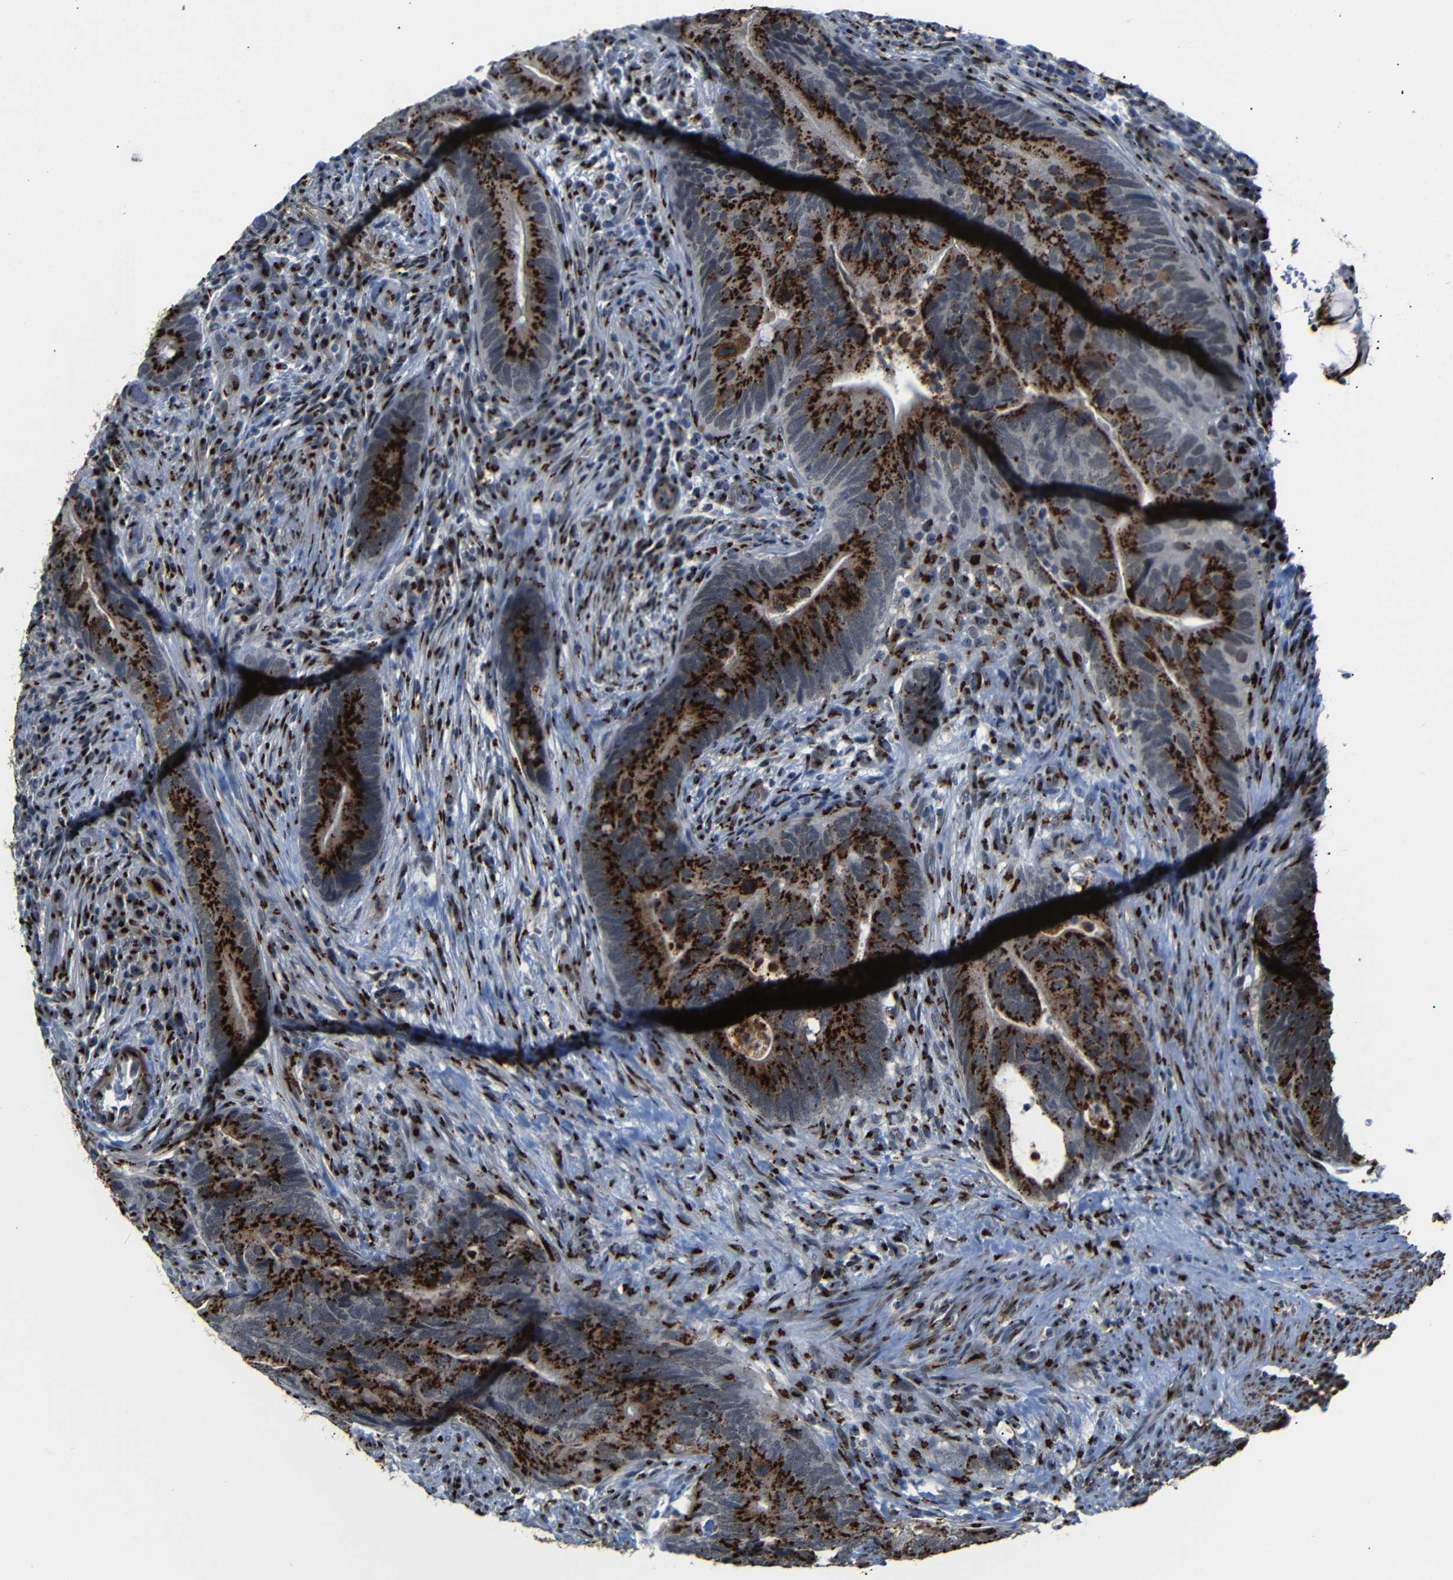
{"staining": {"intensity": "strong", "quantity": ">75%", "location": "cytoplasmic/membranous"}, "tissue": "colorectal cancer", "cell_type": "Tumor cells", "image_type": "cancer", "snomed": [{"axis": "morphology", "description": "Normal tissue, NOS"}, {"axis": "morphology", "description": "Adenocarcinoma, NOS"}, {"axis": "topography", "description": "Colon"}], "caption": "Human colorectal cancer (adenocarcinoma) stained for a protein (brown) displays strong cytoplasmic/membranous positive expression in approximately >75% of tumor cells.", "gene": "TGOLN2", "patient": {"sex": "male", "age": 56}}